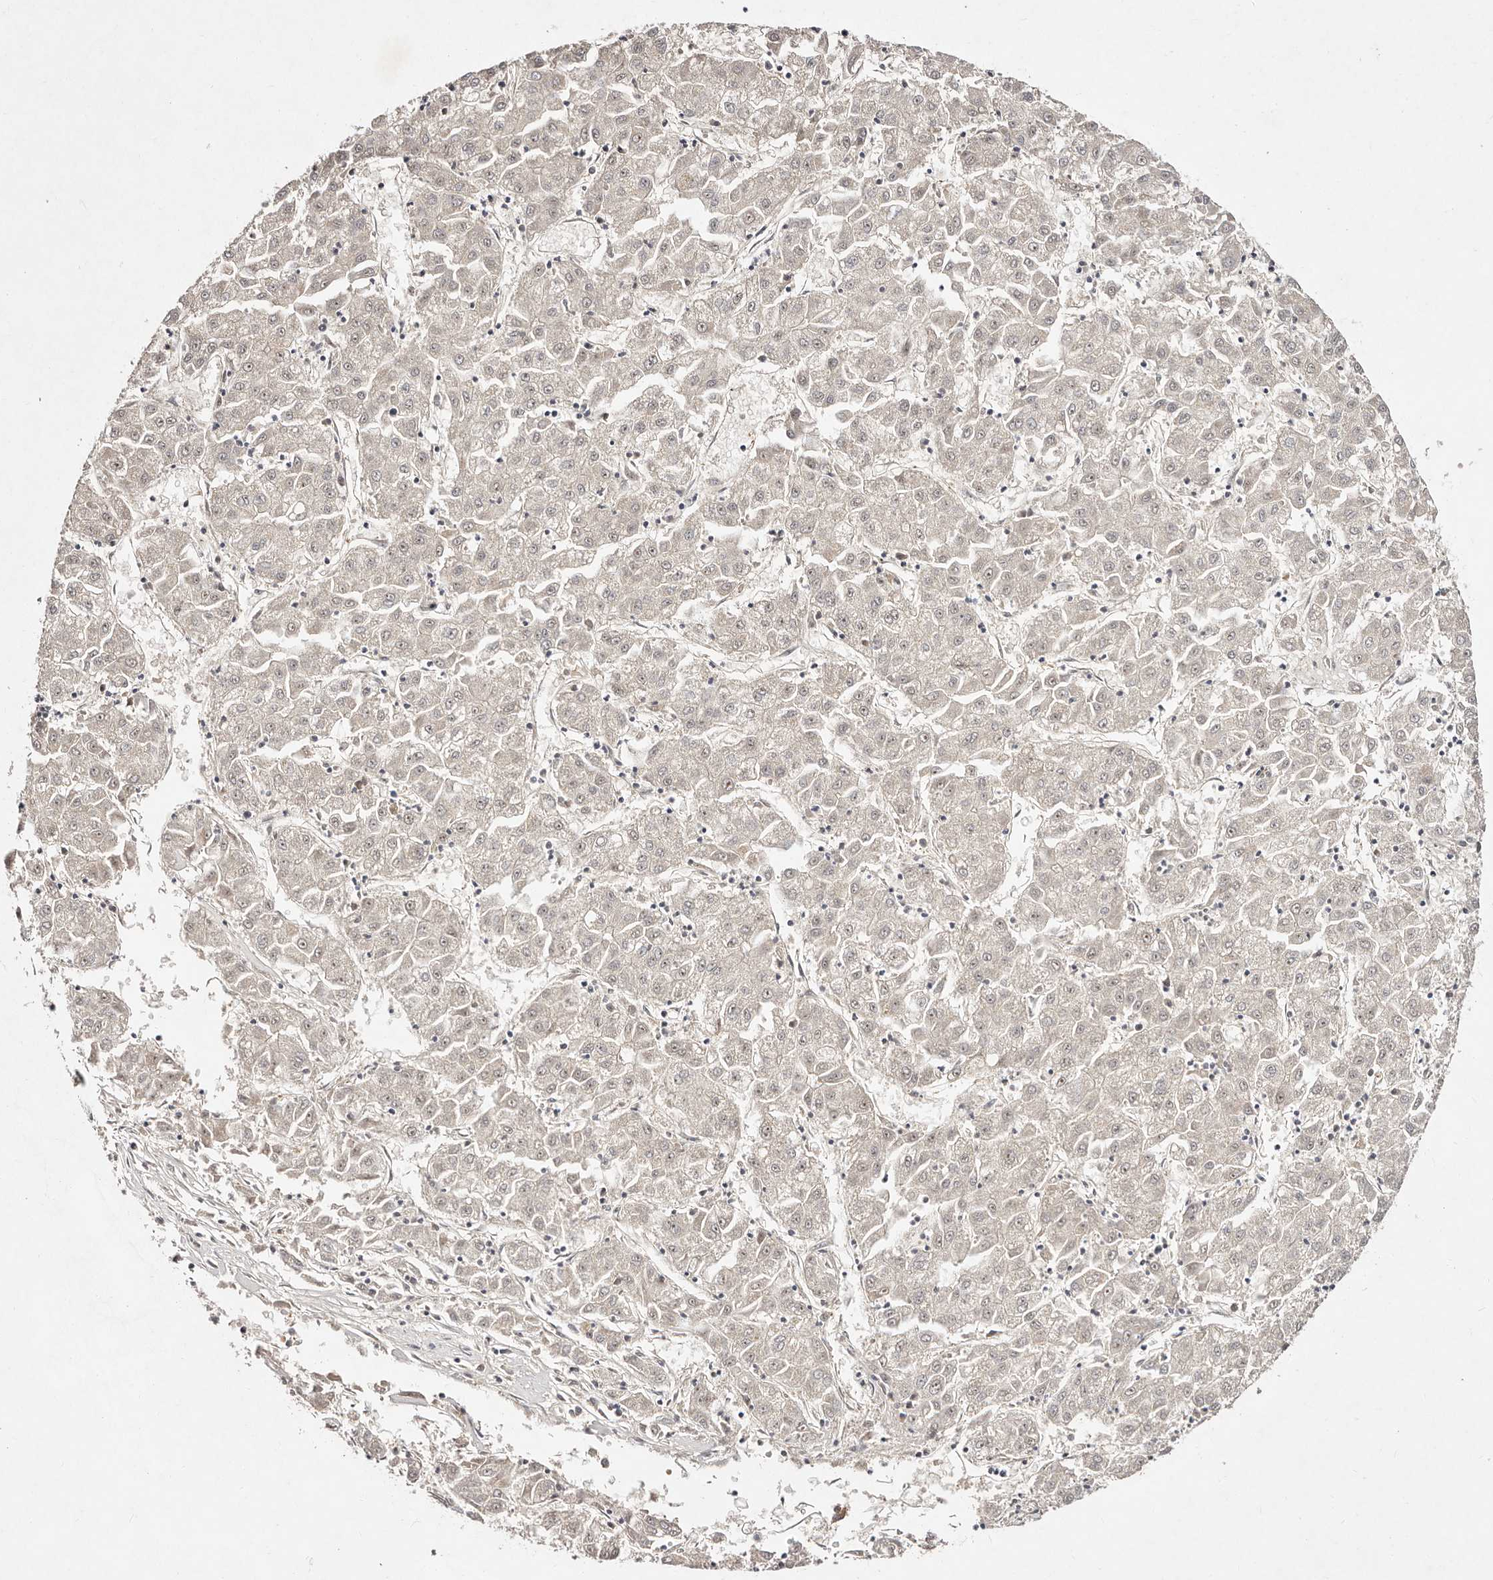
{"staining": {"intensity": "negative", "quantity": "none", "location": "none"}, "tissue": "liver cancer", "cell_type": "Tumor cells", "image_type": "cancer", "snomed": [{"axis": "morphology", "description": "Carcinoma, Hepatocellular, NOS"}, {"axis": "topography", "description": "Liver"}], "caption": "Liver cancer (hepatocellular carcinoma) was stained to show a protein in brown. There is no significant positivity in tumor cells.", "gene": "MTMR11", "patient": {"sex": "male", "age": 72}}